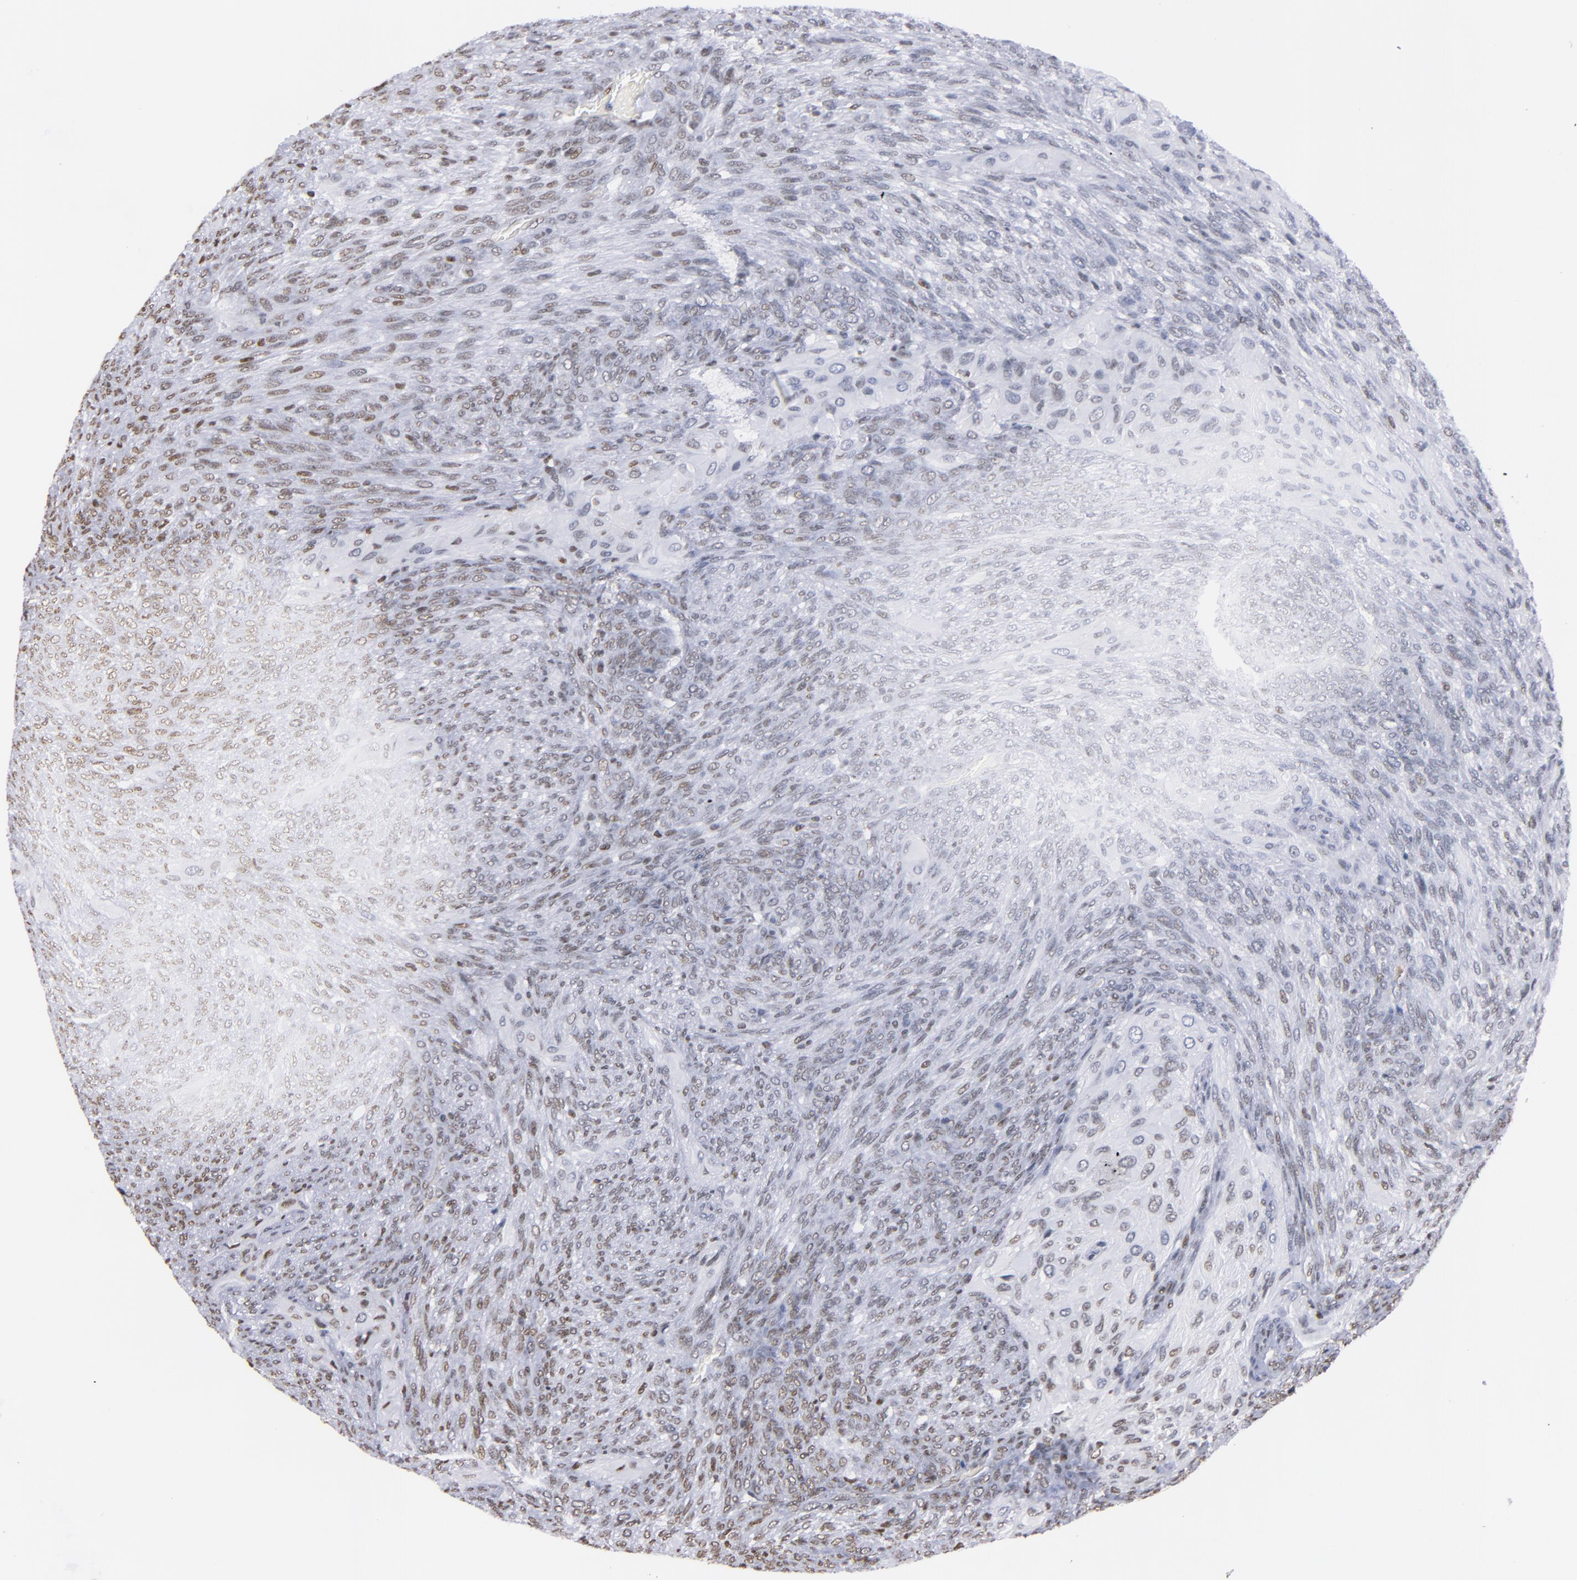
{"staining": {"intensity": "weak", "quantity": "25%-75%", "location": "nuclear"}, "tissue": "glioma", "cell_type": "Tumor cells", "image_type": "cancer", "snomed": [{"axis": "morphology", "description": "Glioma, malignant, High grade"}, {"axis": "topography", "description": "Cerebral cortex"}], "caption": "Protein expression analysis of human malignant glioma (high-grade) reveals weak nuclear positivity in approximately 25%-75% of tumor cells. (brown staining indicates protein expression, while blue staining denotes nuclei).", "gene": "IFI16", "patient": {"sex": "female", "age": 55}}